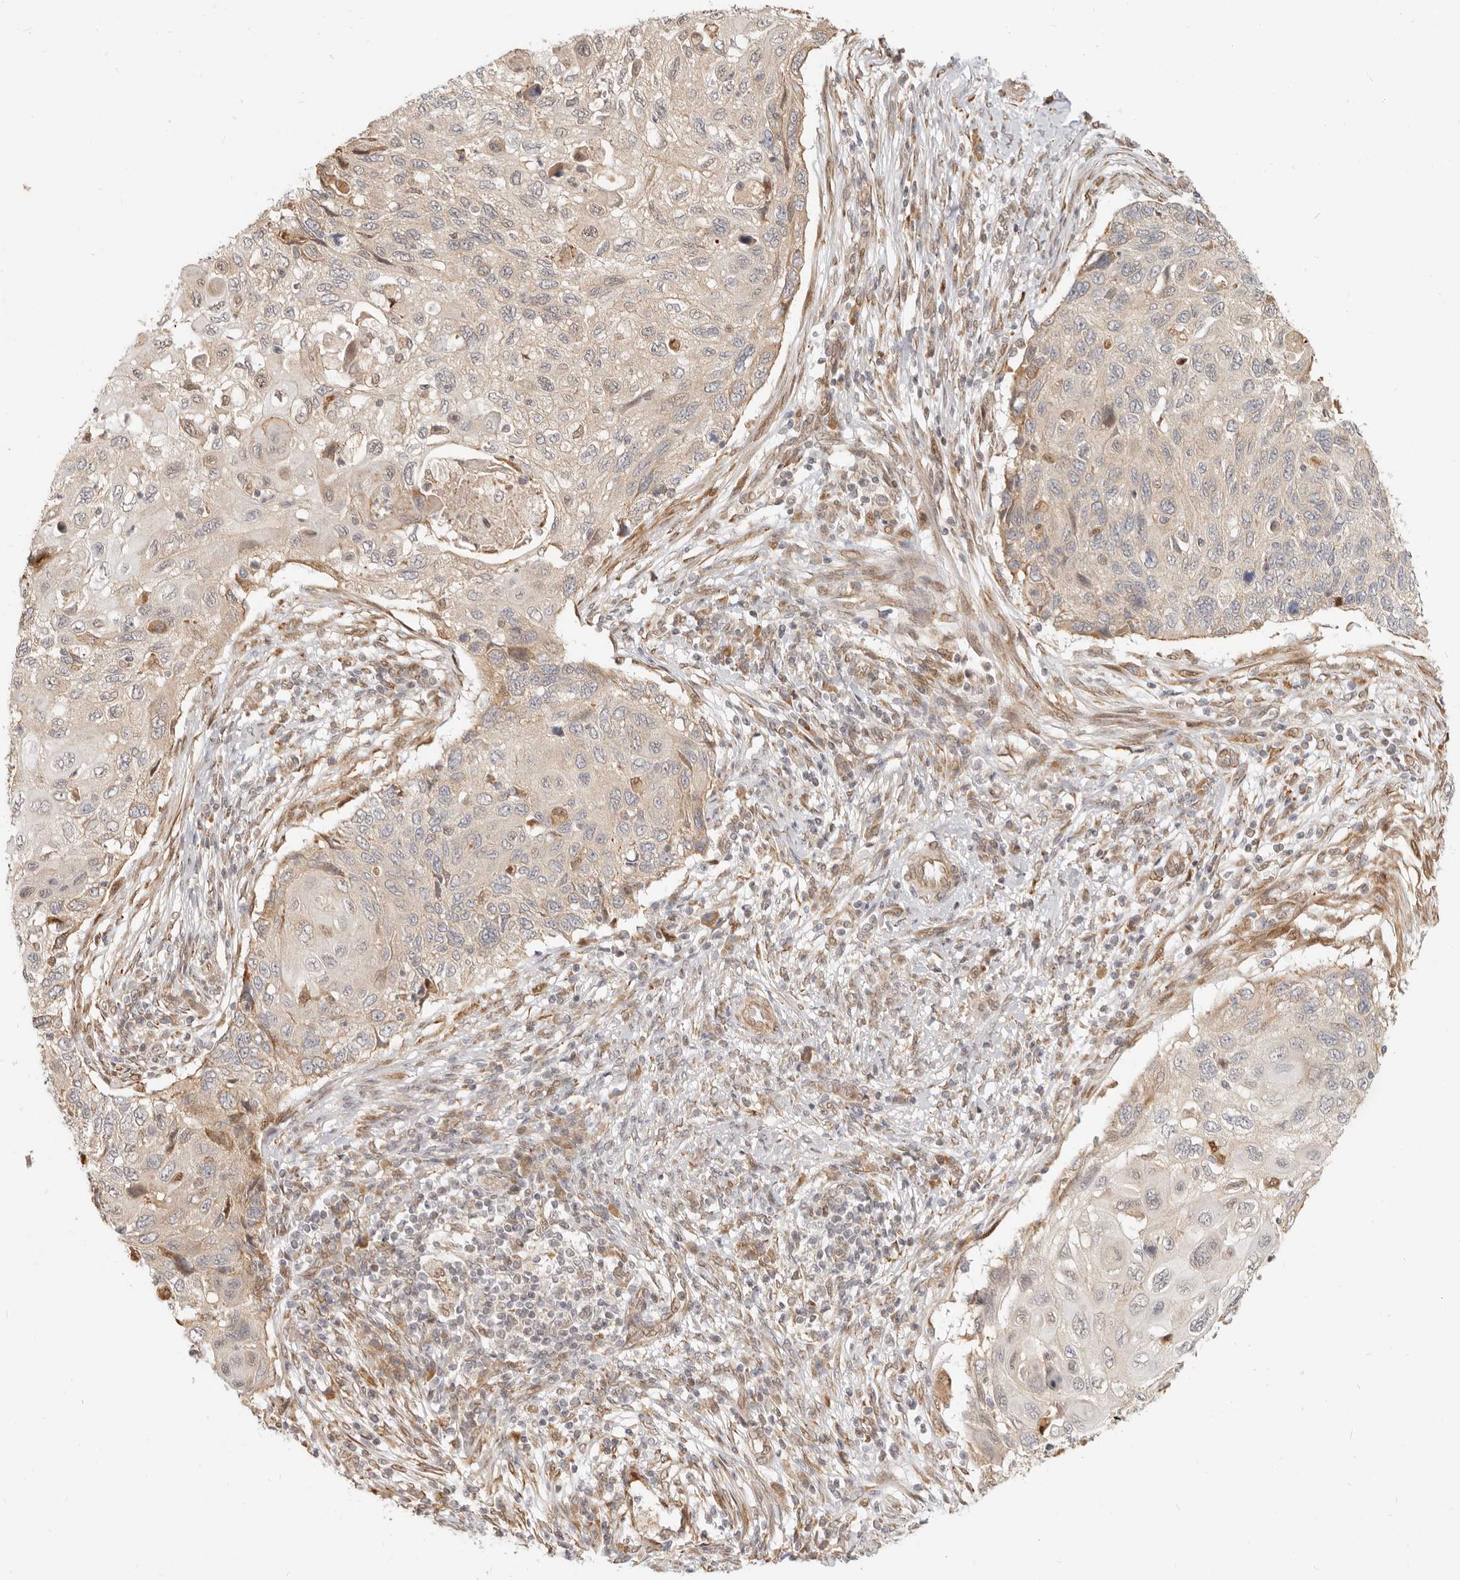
{"staining": {"intensity": "negative", "quantity": "none", "location": "none"}, "tissue": "cervical cancer", "cell_type": "Tumor cells", "image_type": "cancer", "snomed": [{"axis": "morphology", "description": "Squamous cell carcinoma, NOS"}, {"axis": "topography", "description": "Cervix"}], "caption": "The immunohistochemistry photomicrograph has no significant staining in tumor cells of cervical squamous cell carcinoma tissue. (DAB (3,3'-diaminobenzidine) immunohistochemistry (IHC) visualized using brightfield microscopy, high magnification).", "gene": "TUFT1", "patient": {"sex": "female", "age": 70}}